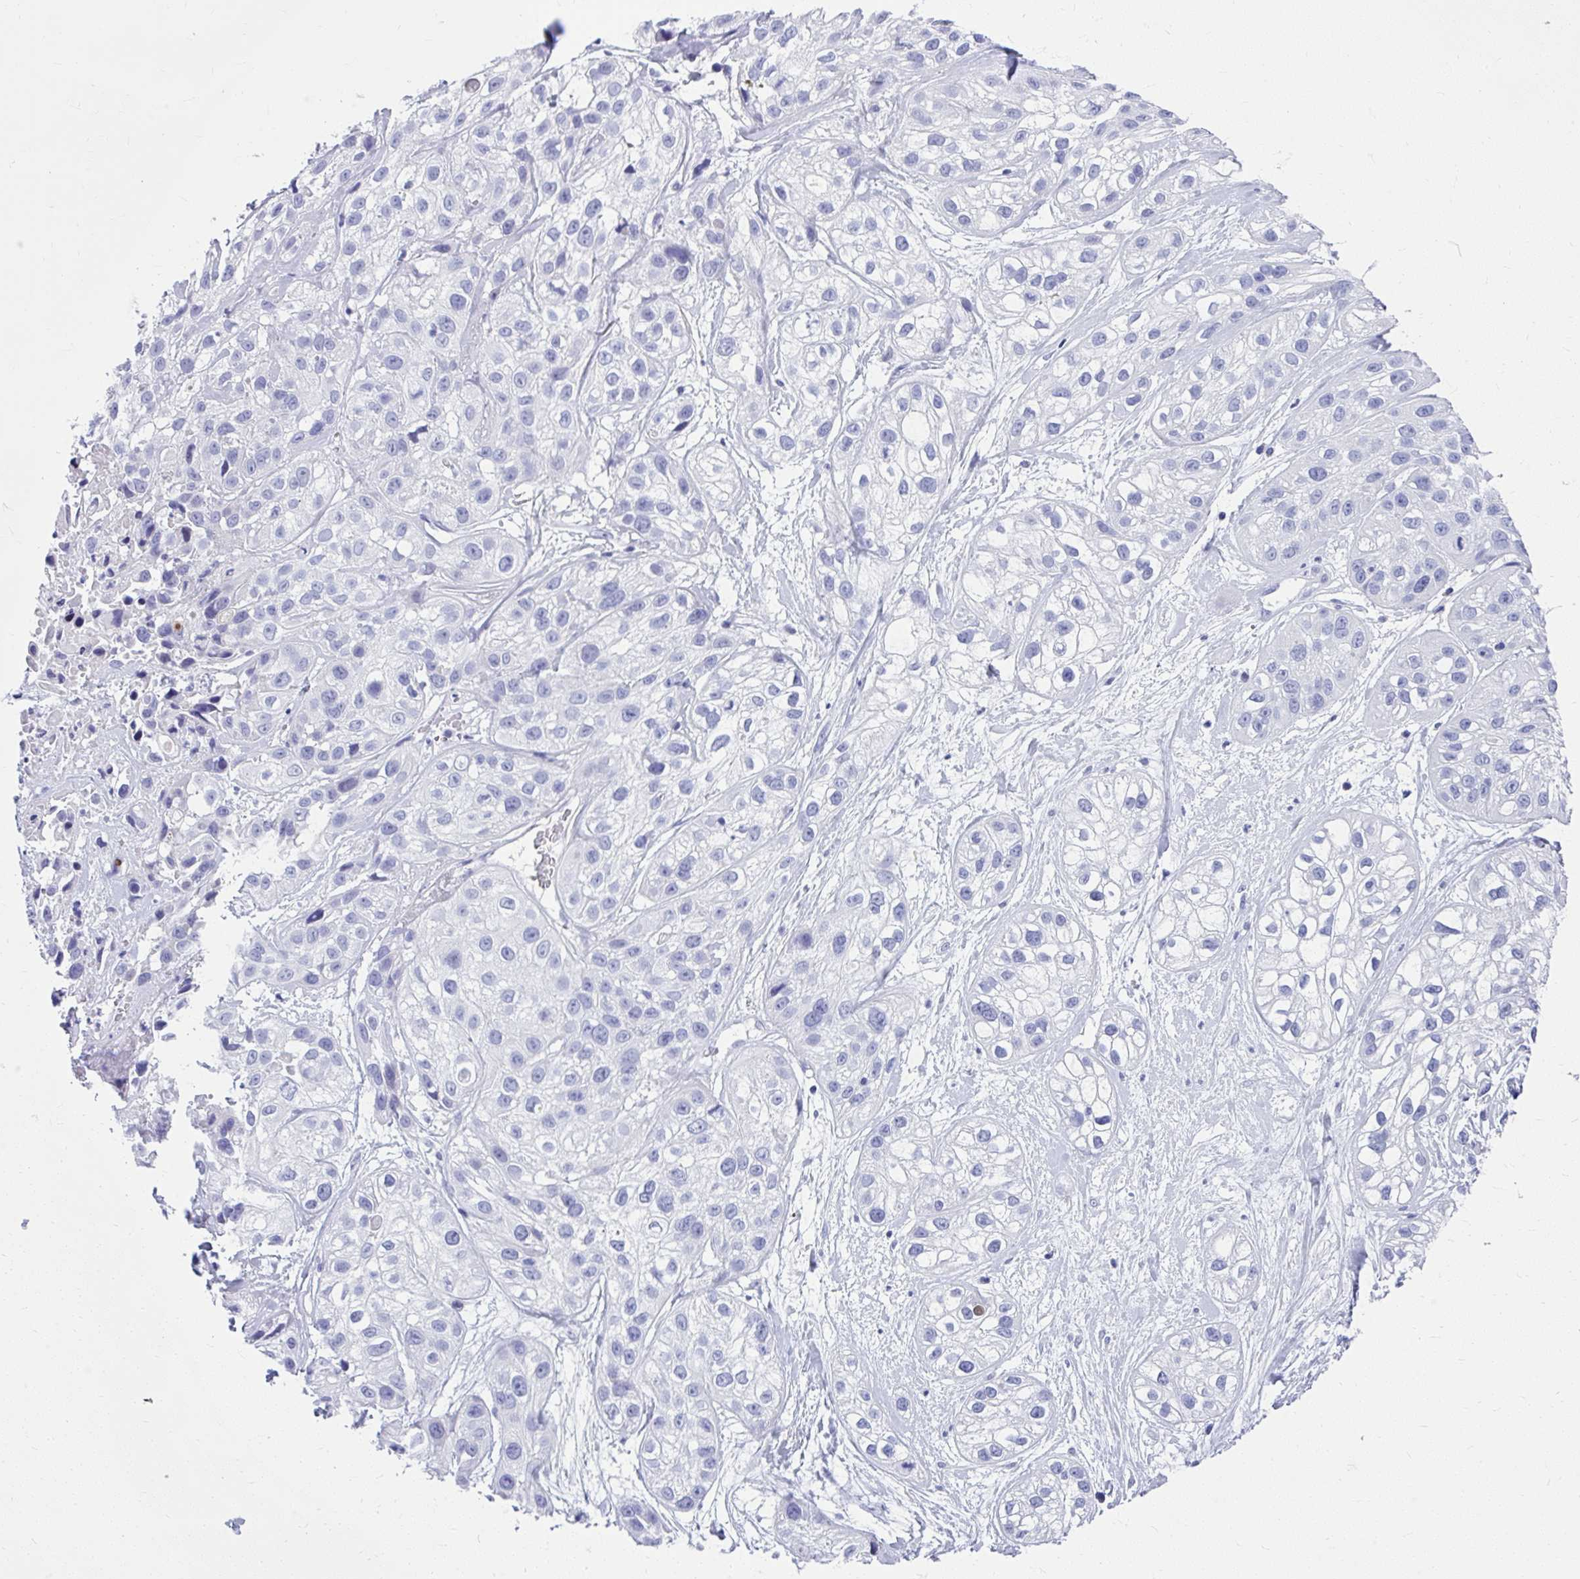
{"staining": {"intensity": "negative", "quantity": "none", "location": "none"}, "tissue": "skin cancer", "cell_type": "Tumor cells", "image_type": "cancer", "snomed": [{"axis": "morphology", "description": "Squamous cell carcinoma, NOS"}, {"axis": "topography", "description": "Skin"}], "caption": "Tumor cells are negative for brown protein staining in squamous cell carcinoma (skin).", "gene": "ISL1", "patient": {"sex": "male", "age": 82}}